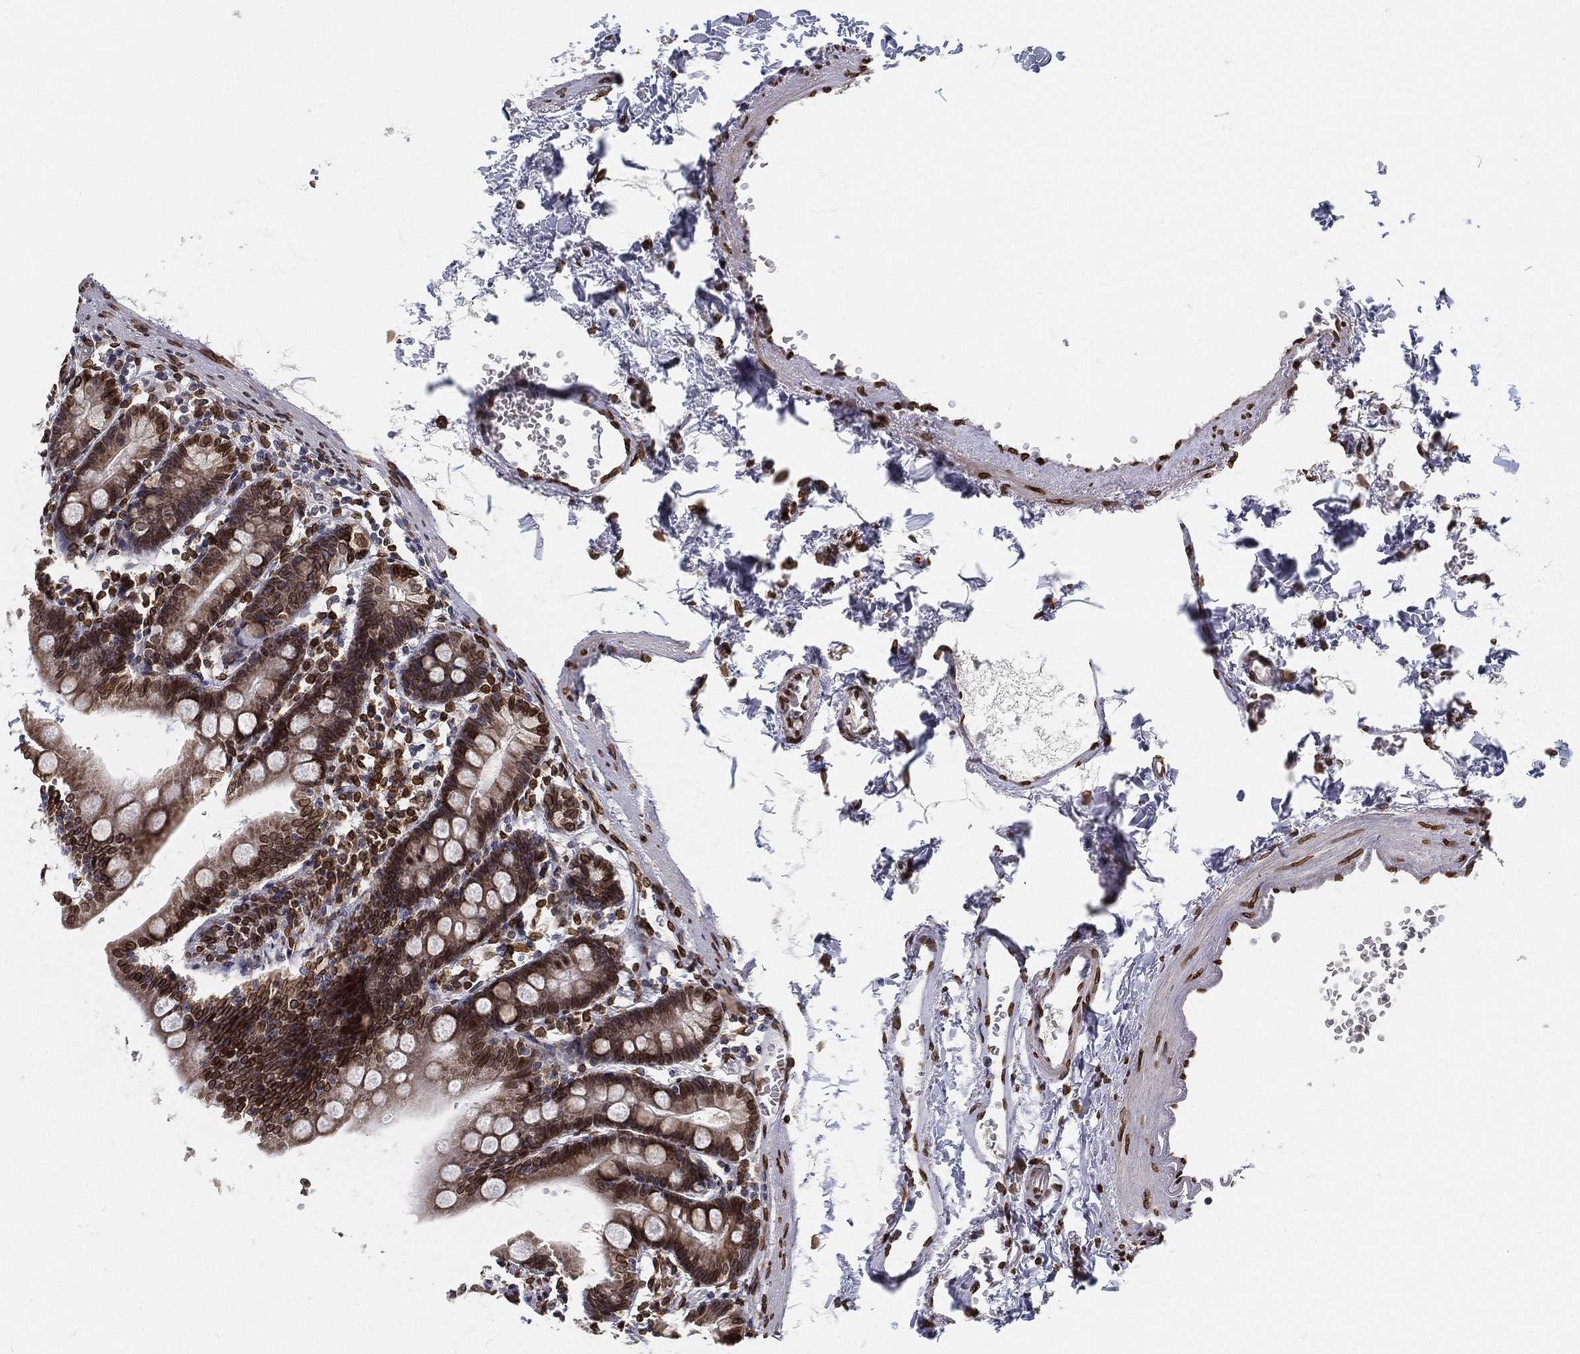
{"staining": {"intensity": "strong", "quantity": ">75%", "location": "cytoplasmic/membranous,nuclear"}, "tissue": "duodenum", "cell_type": "Glandular cells", "image_type": "normal", "snomed": [{"axis": "morphology", "description": "Normal tissue, NOS"}, {"axis": "topography", "description": "Duodenum"}], "caption": "Glandular cells display high levels of strong cytoplasmic/membranous,nuclear positivity in approximately >75% of cells in benign human duodenum.", "gene": "PALB2", "patient": {"sex": "female", "age": 67}}